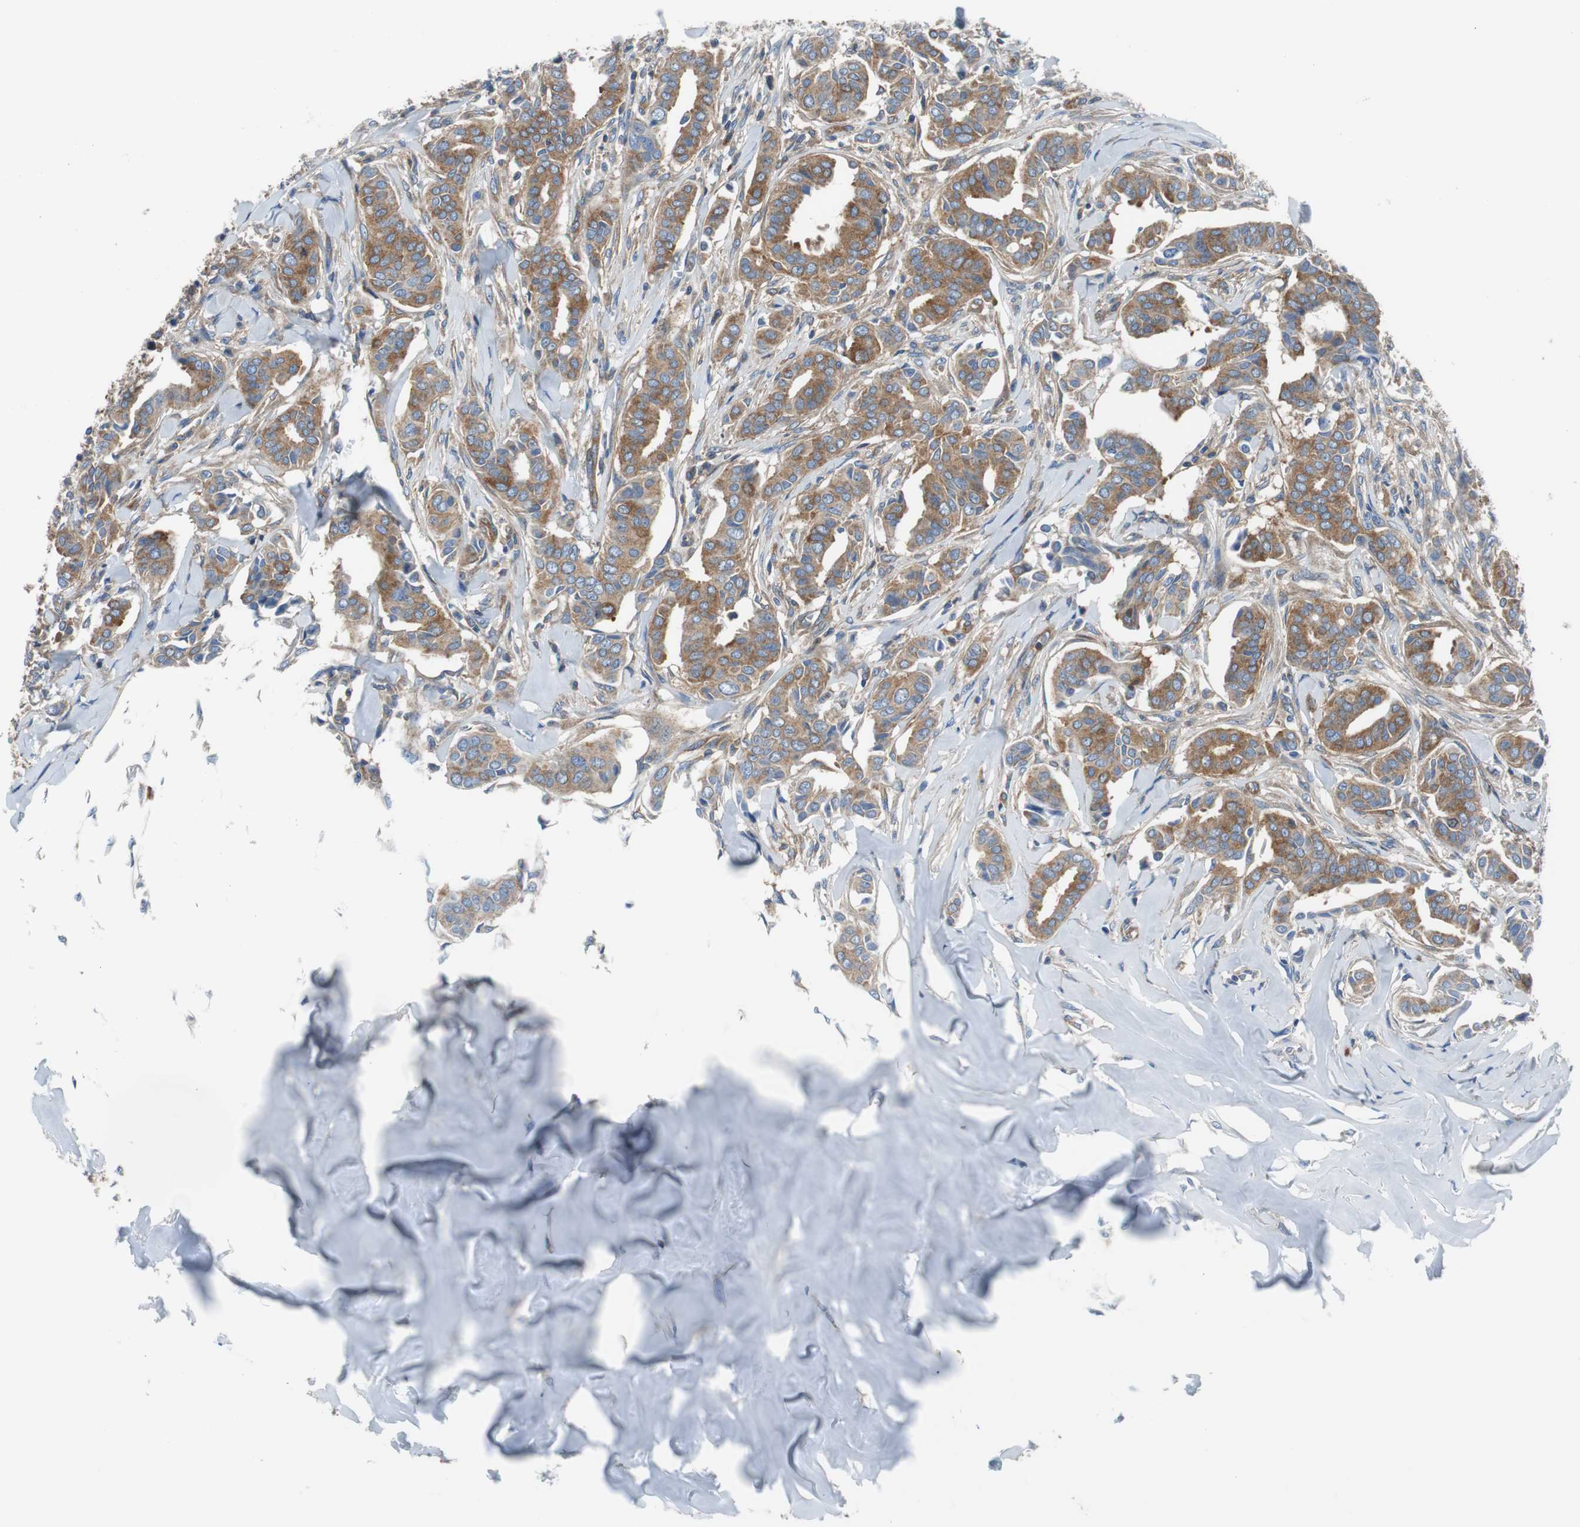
{"staining": {"intensity": "moderate", "quantity": ">75%", "location": "cytoplasmic/membranous"}, "tissue": "head and neck cancer", "cell_type": "Tumor cells", "image_type": "cancer", "snomed": [{"axis": "morphology", "description": "Adenocarcinoma, NOS"}, {"axis": "topography", "description": "Salivary gland"}, {"axis": "topography", "description": "Head-Neck"}], "caption": "Immunohistochemical staining of head and neck cancer (adenocarcinoma) reveals medium levels of moderate cytoplasmic/membranous positivity in about >75% of tumor cells. (DAB (3,3'-diaminobenzidine) = brown stain, brightfield microscopy at high magnification).", "gene": "BRAF", "patient": {"sex": "female", "age": 59}}